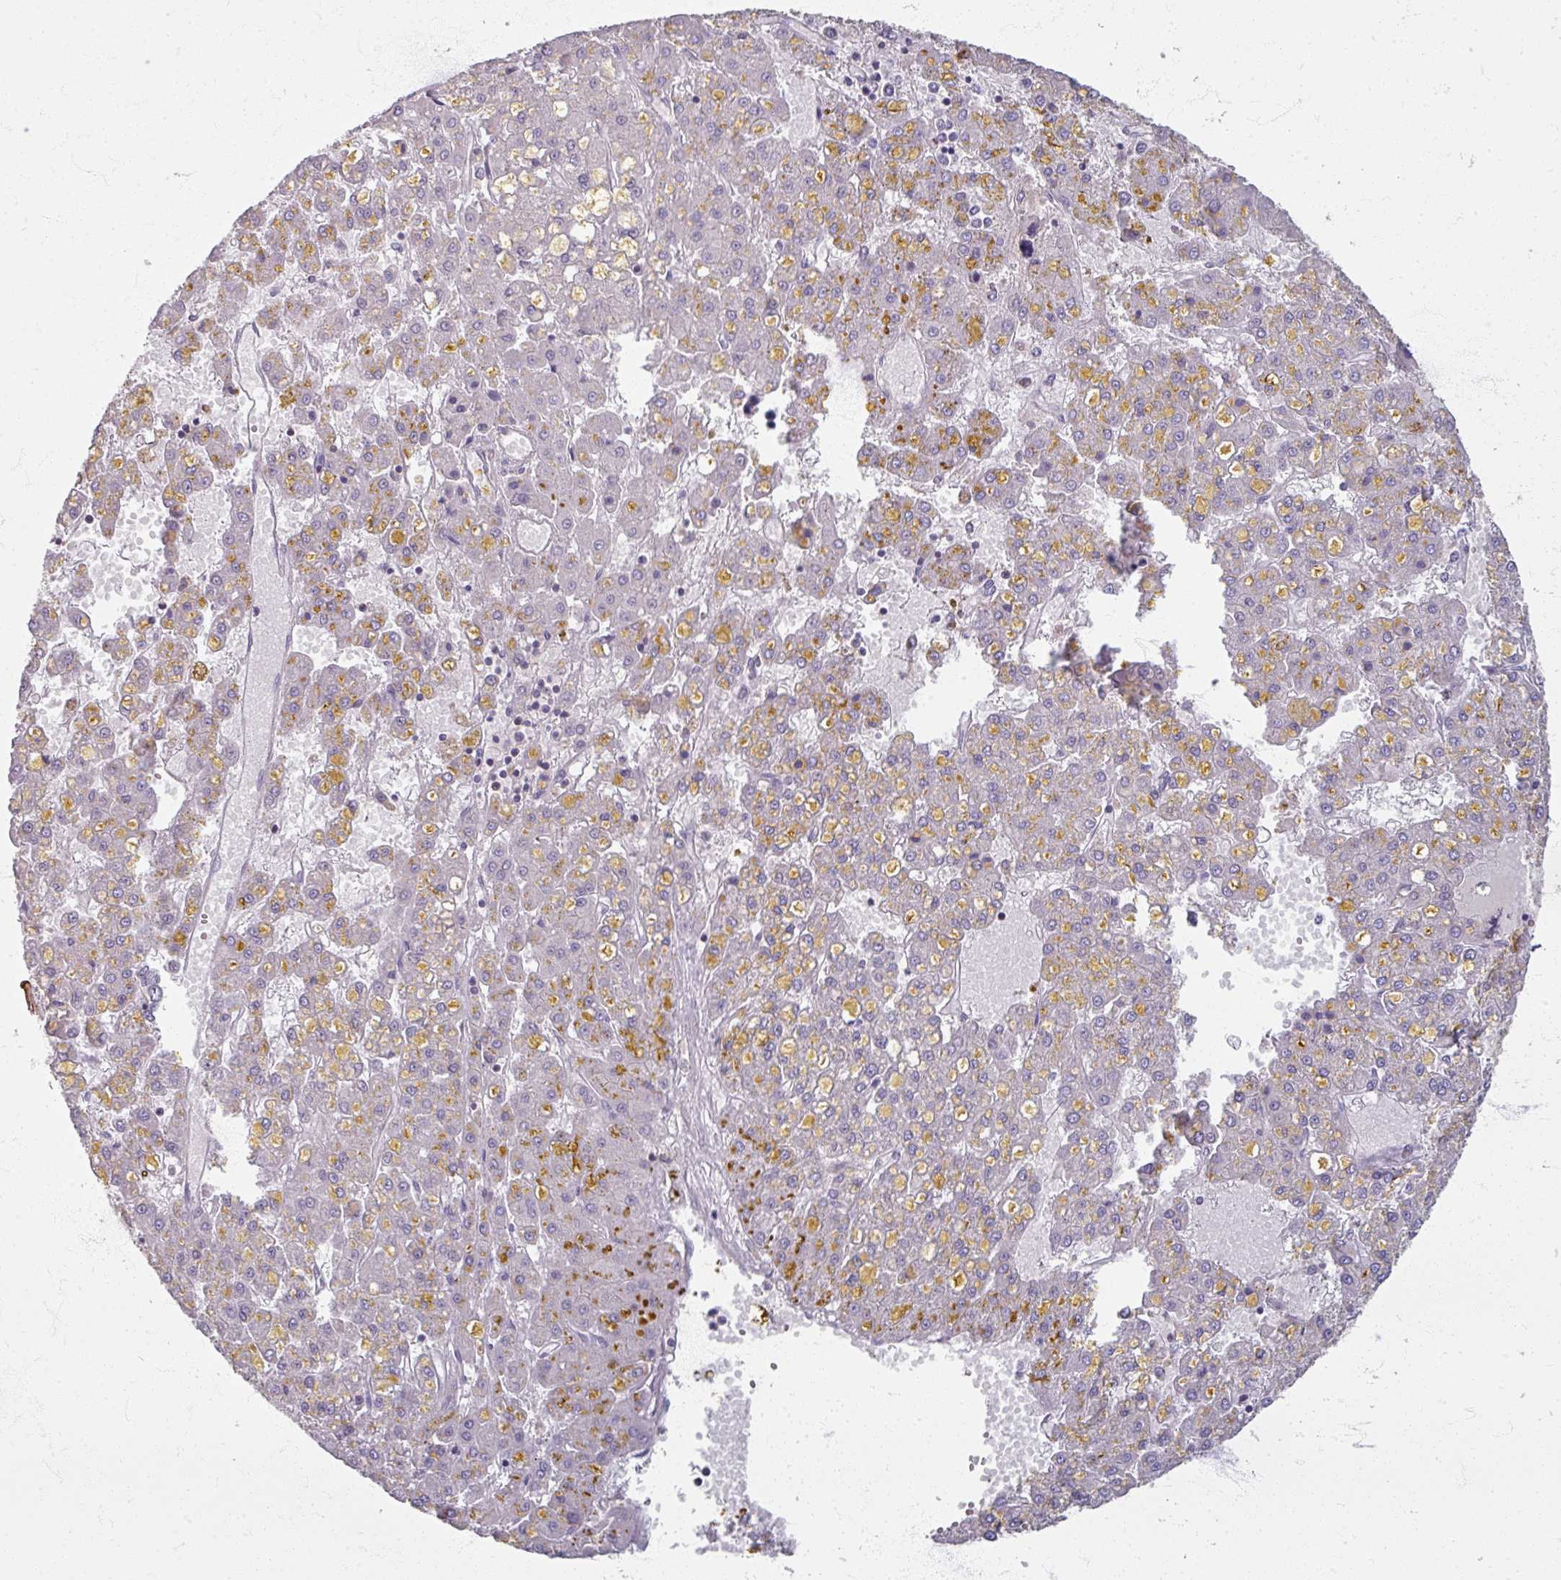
{"staining": {"intensity": "negative", "quantity": "none", "location": "none"}, "tissue": "liver cancer", "cell_type": "Tumor cells", "image_type": "cancer", "snomed": [{"axis": "morphology", "description": "Carcinoma, Hepatocellular, NOS"}, {"axis": "topography", "description": "Liver"}], "caption": "DAB (3,3'-diaminobenzidine) immunohistochemical staining of liver cancer (hepatocellular carcinoma) reveals no significant staining in tumor cells.", "gene": "TTLL7", "patient": {"sex": "male", "age": 67}}